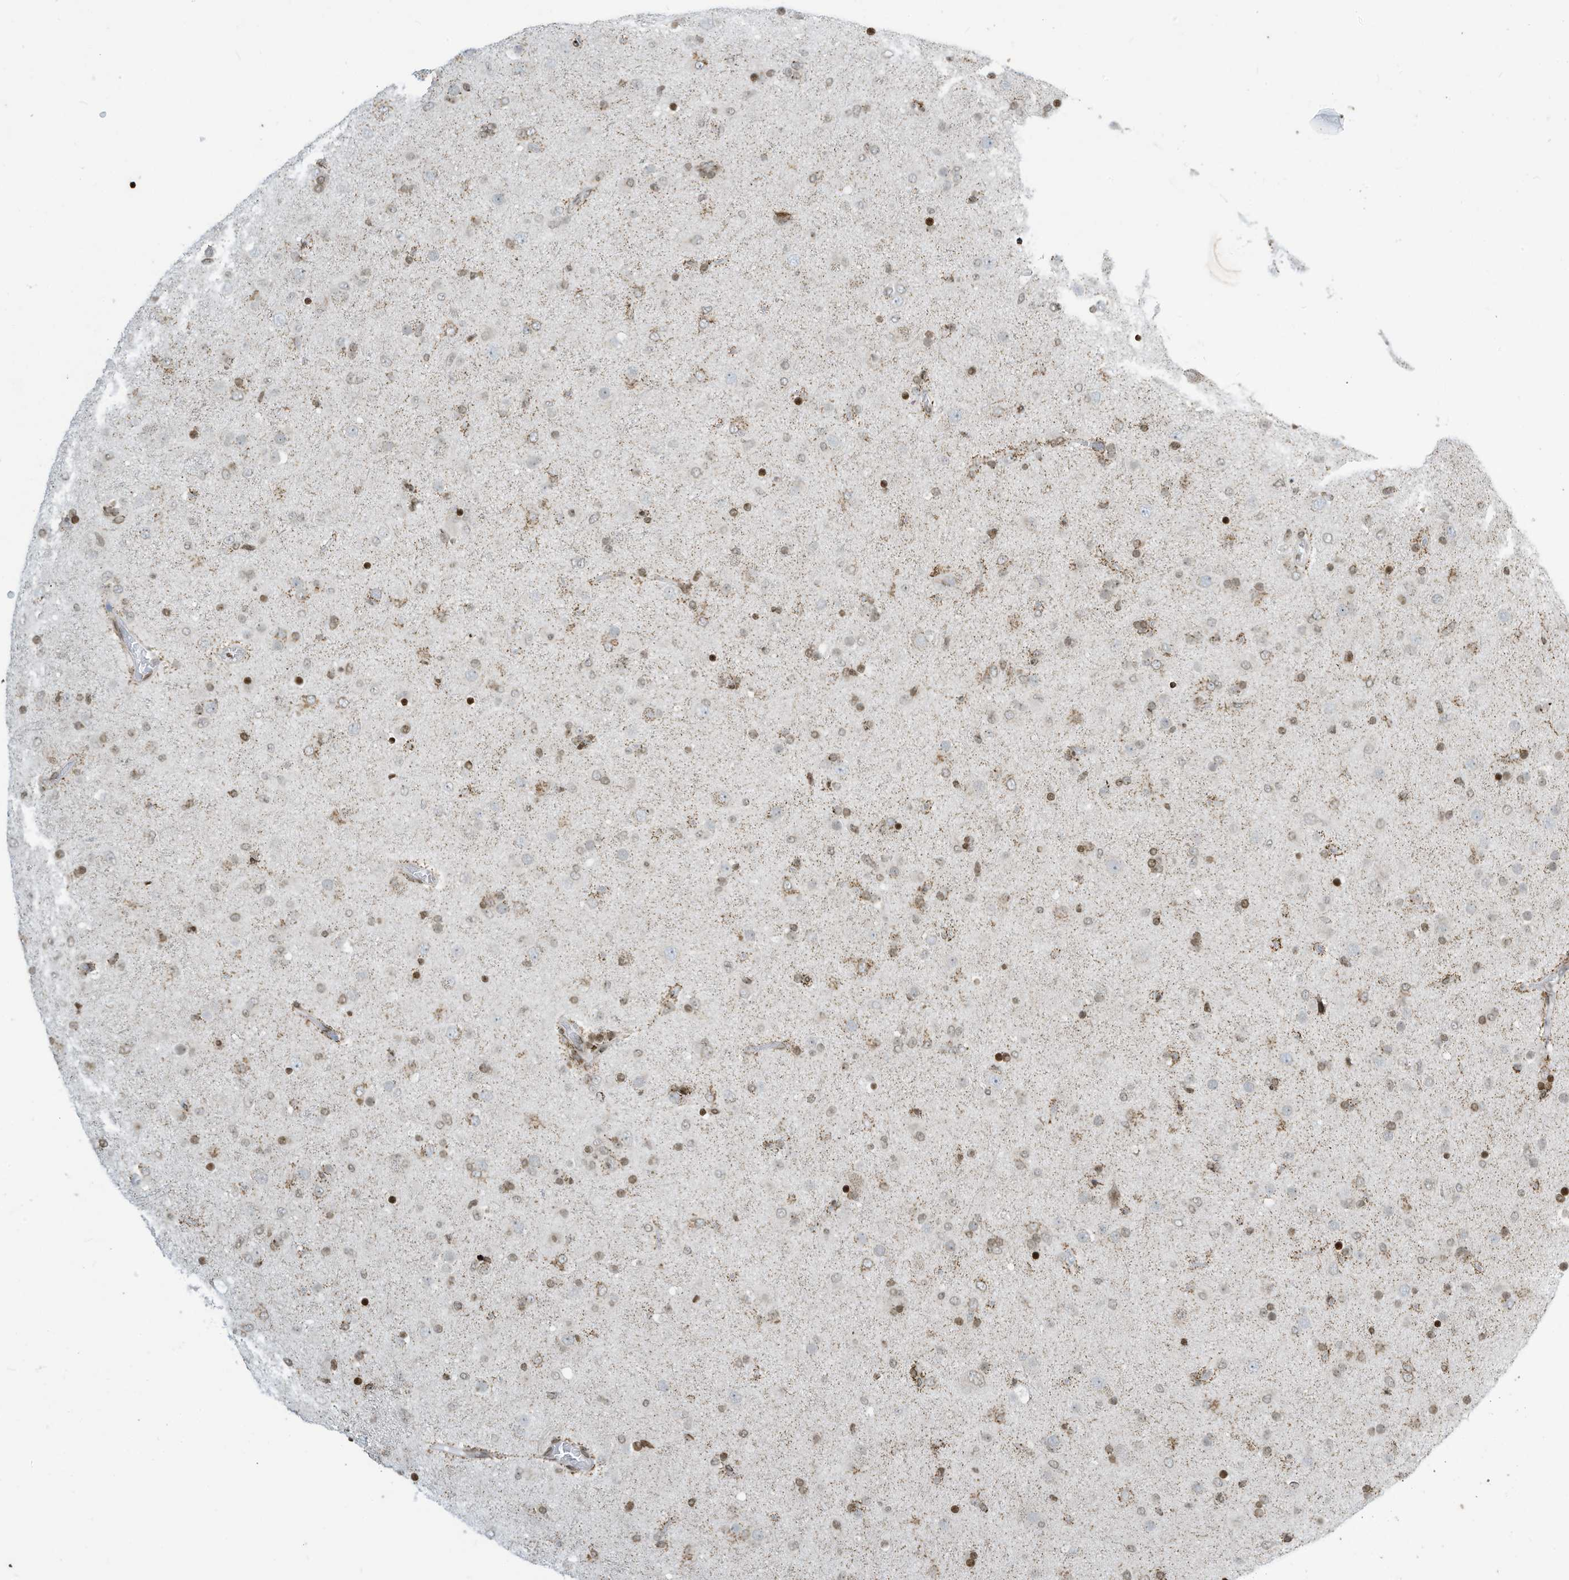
{"staining": {"intensity": "weak", "quantity": "<25%", "location": "nuclear"}, "tissue": "glioma", "cell_type": "Tumor cells", "image_type": "cancer", "snomed": [{"axis": "morphology", "description": "Glioma, malignant, Low grade"}, {"axis": "topography", "description": "Brain"}], "caption": "DAB (3,3'-diaminobenzidine) immunohistochemical staining of glioma reveals no significant positivity in tumor cells.", "gene": "ADI1", "patient": {"sex": "male", "age": 65}}